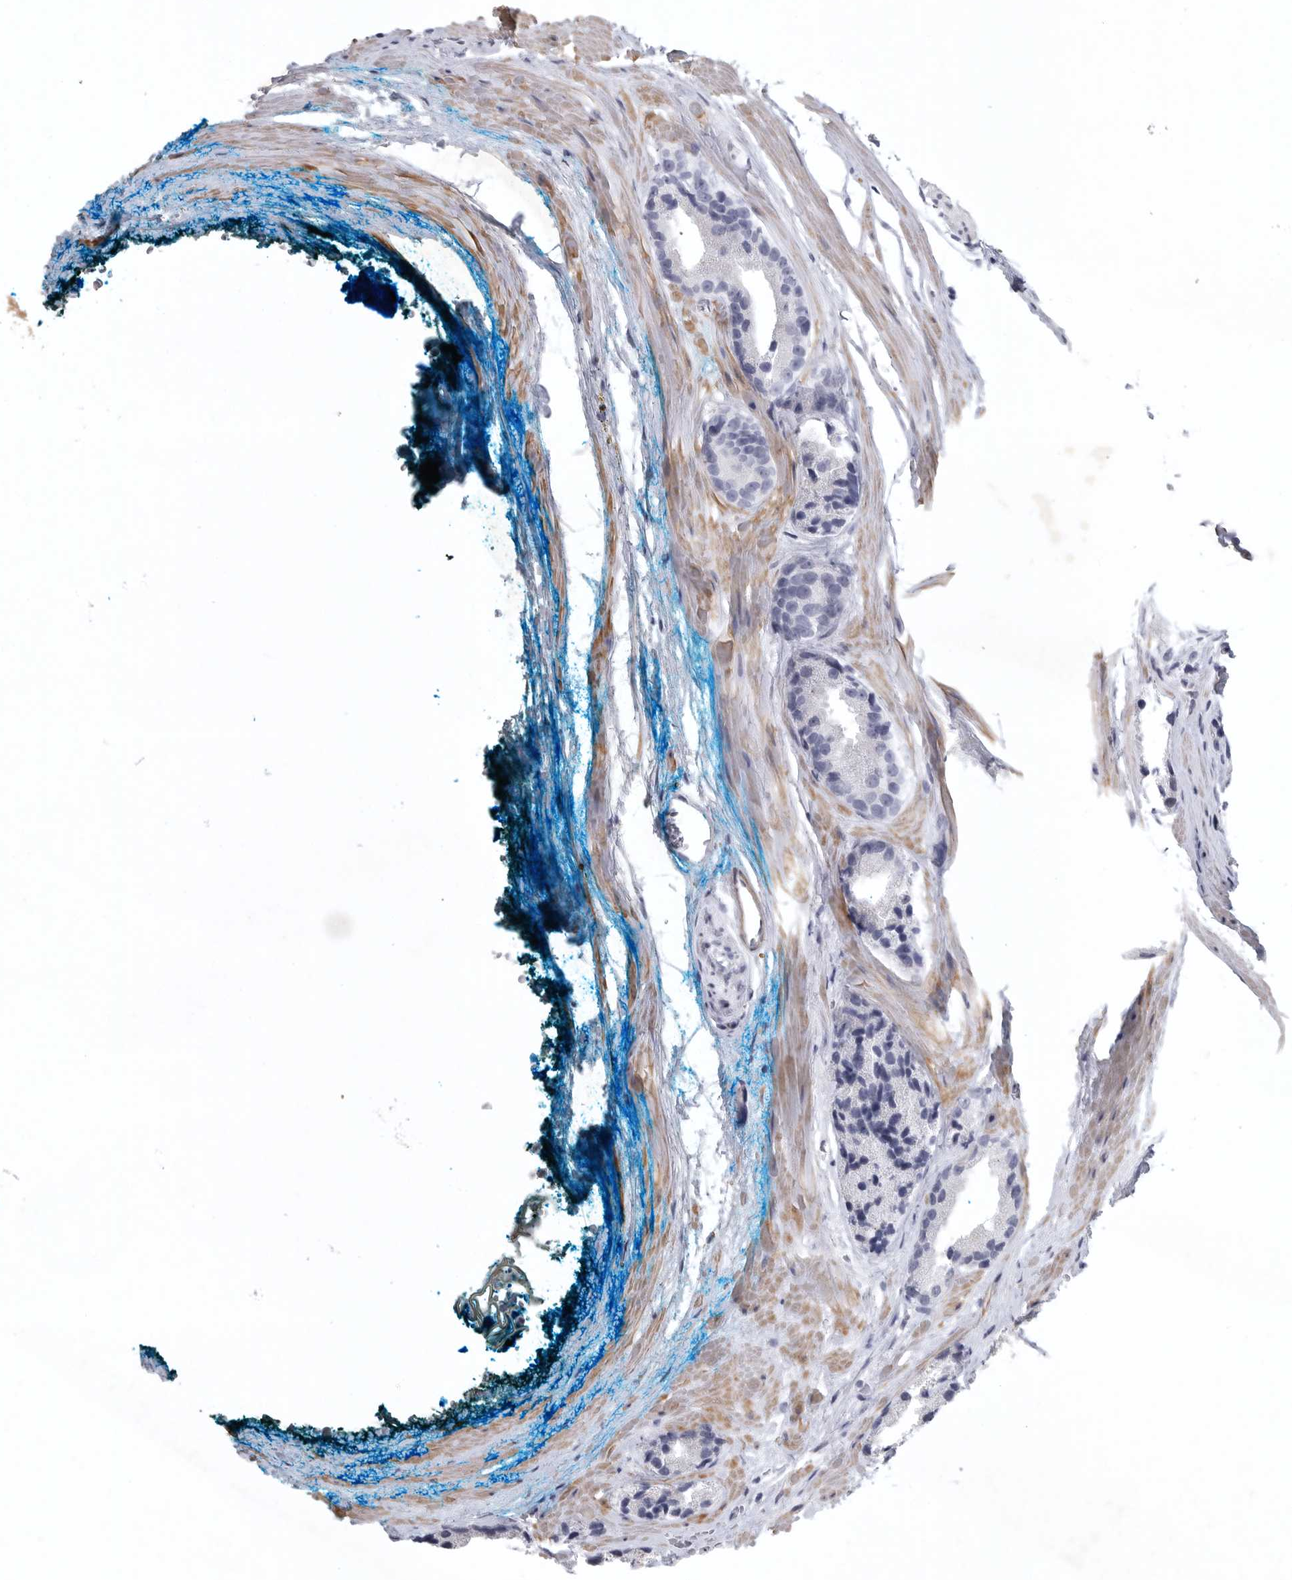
{"staining": {"intensity": "negative", "quantity": "none", "location": "none"}, "tissue": "prostate cancer", "cell_type": "Tumor cells", "image_type": "cancer", "snomed": [{"axis": "morphology", "description": "Adenocarcinoma, High grade"}, {"axis": "topography", "description": "Prostate"}], "caption": "Immunohistochemistry (IHC) micrograph of high-grade adenocarcinoma (prostate) stained for a protein (brown), which exhibits no positivity in tumor cells.", "gene": "TNR", "patient": {"sex": "male", "age": 63}}